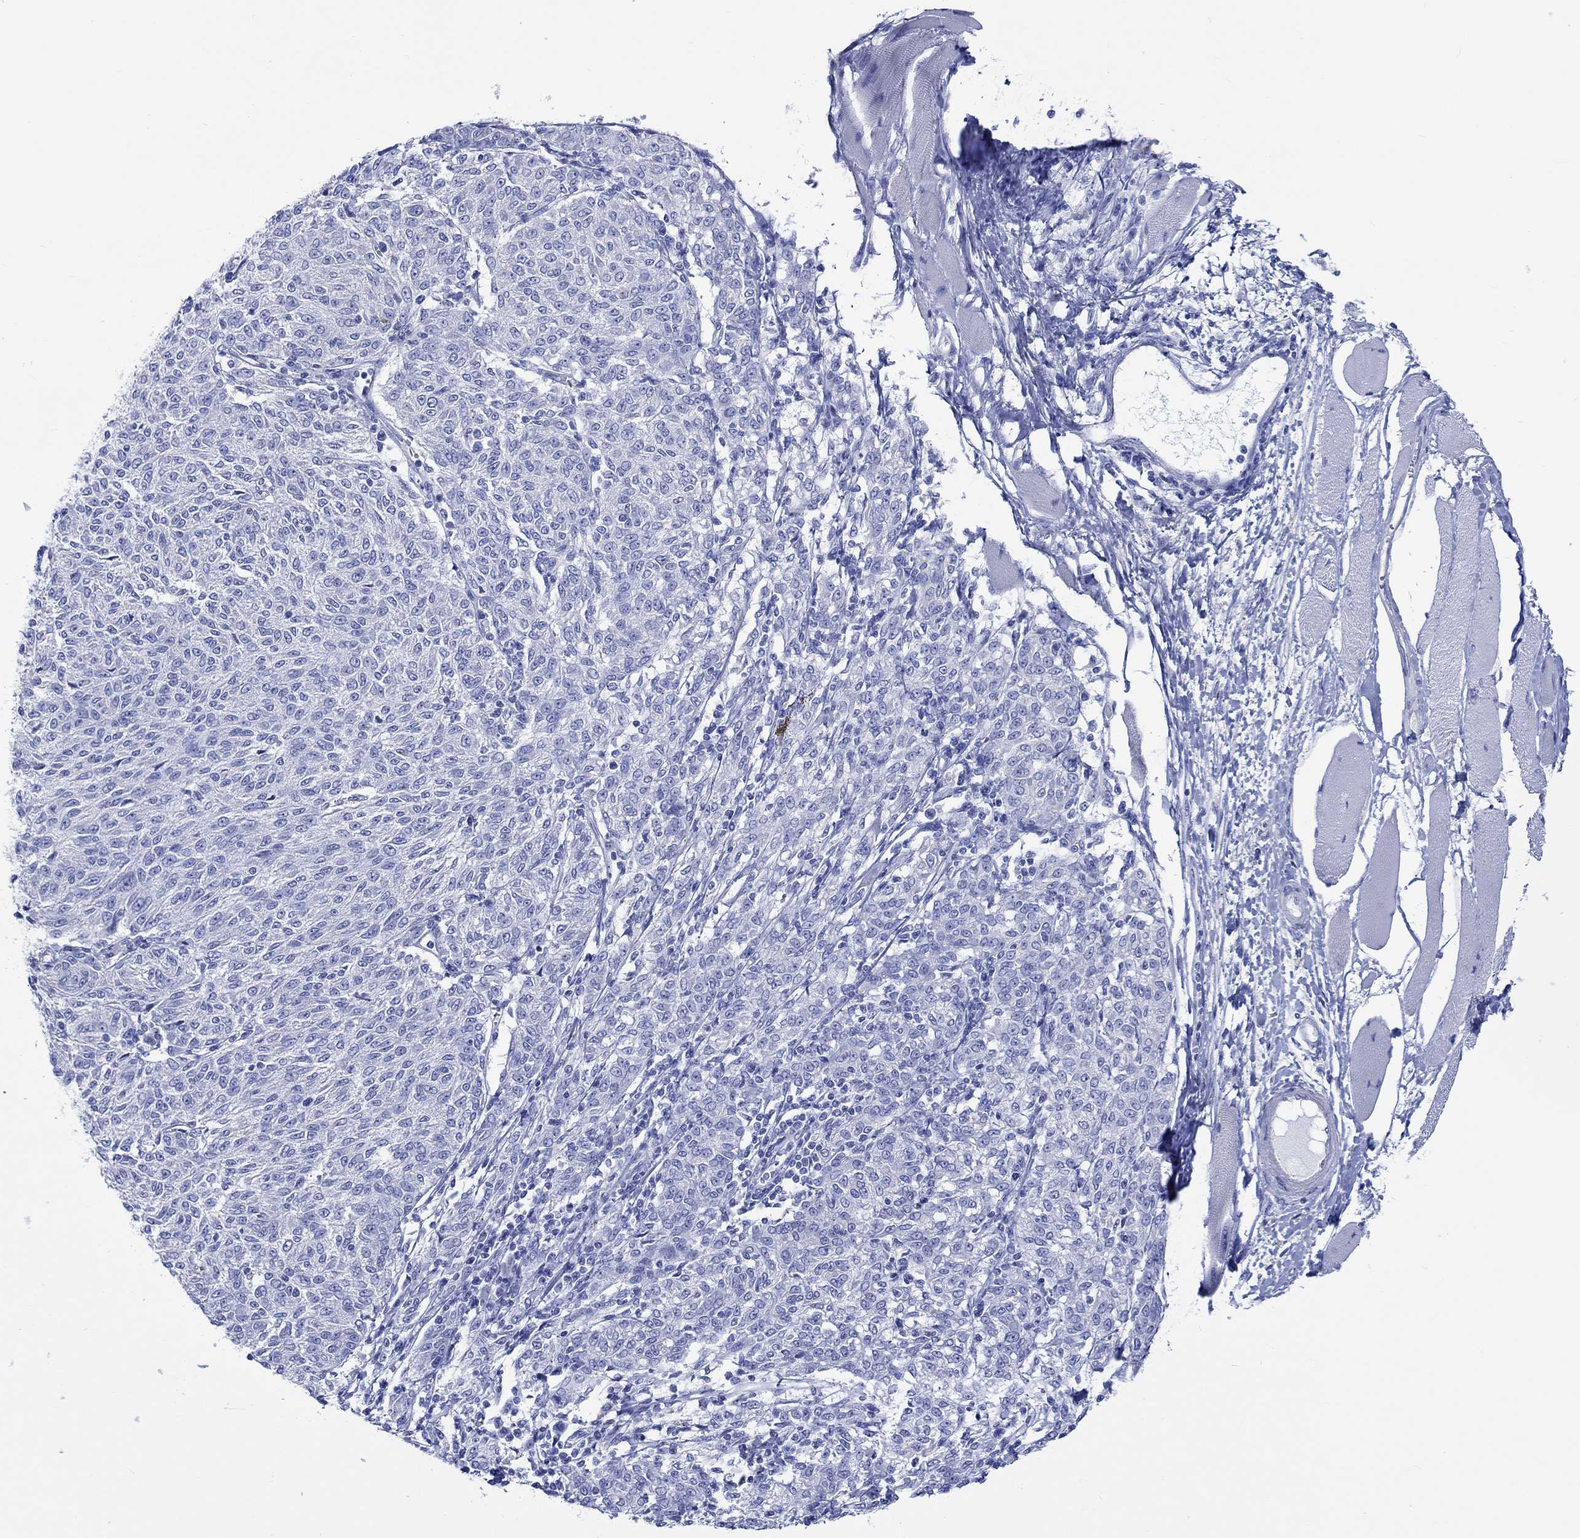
{"staining": {"intensity": "negative", "quantity": "none", "location": "none"}, "tissue": "melanoma", "cell_type": "Tumor cells", "image_type": "cancer", "snomed": [{"axis": "morphology", "description": "Malignant melanoma, NOS"}, {"axis": "topography", "description": "Skin"}], "caption": "A high-resolution histopathology image shows IHC staining of malignant melanoma, which shows no significant expression in tumor cells.", "gene": "CPLX2", "patient": {"sex": "female", "age": 72}}